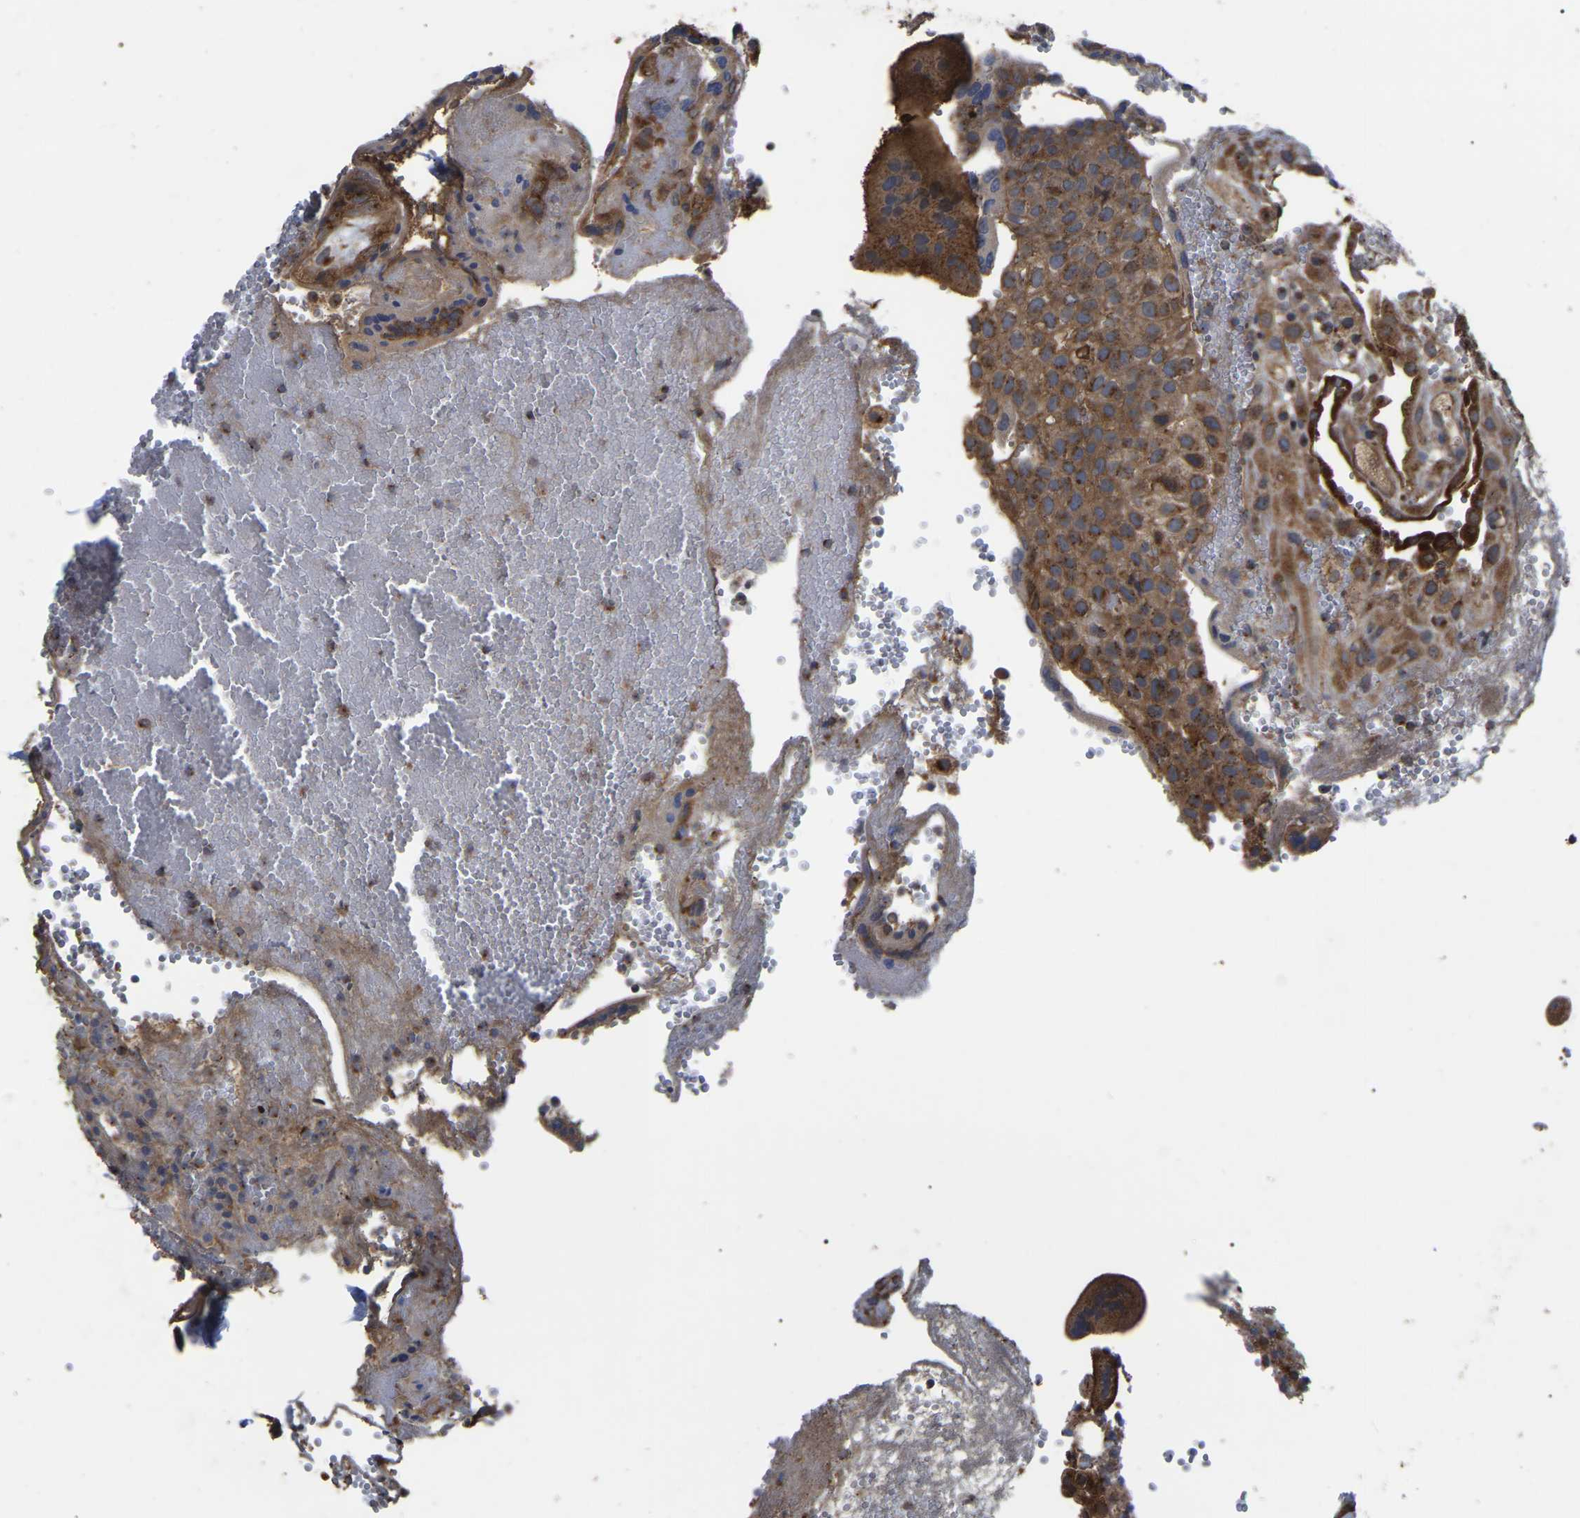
{"staining": {"intensity": "moderate", "quantity": ">75%", "location": "cytoplasmic/membranous"}, "tissue": "placenta", "cell_type": "Decidual cells", "image_type": "normal", "snomed": [{"axis": "morphology", "description": "Normal tissue, NOS"}, {"axis": "topography", "description": "Placenta"}], "caption": "An IHC micrograph of normal tissue is shown. Protein staining in brown labels moderate cytoplasmic/membranous positivity in placenta within decidual cells.", "gene": "GCC1", "patient": {"sex": "female", "age": 18}}